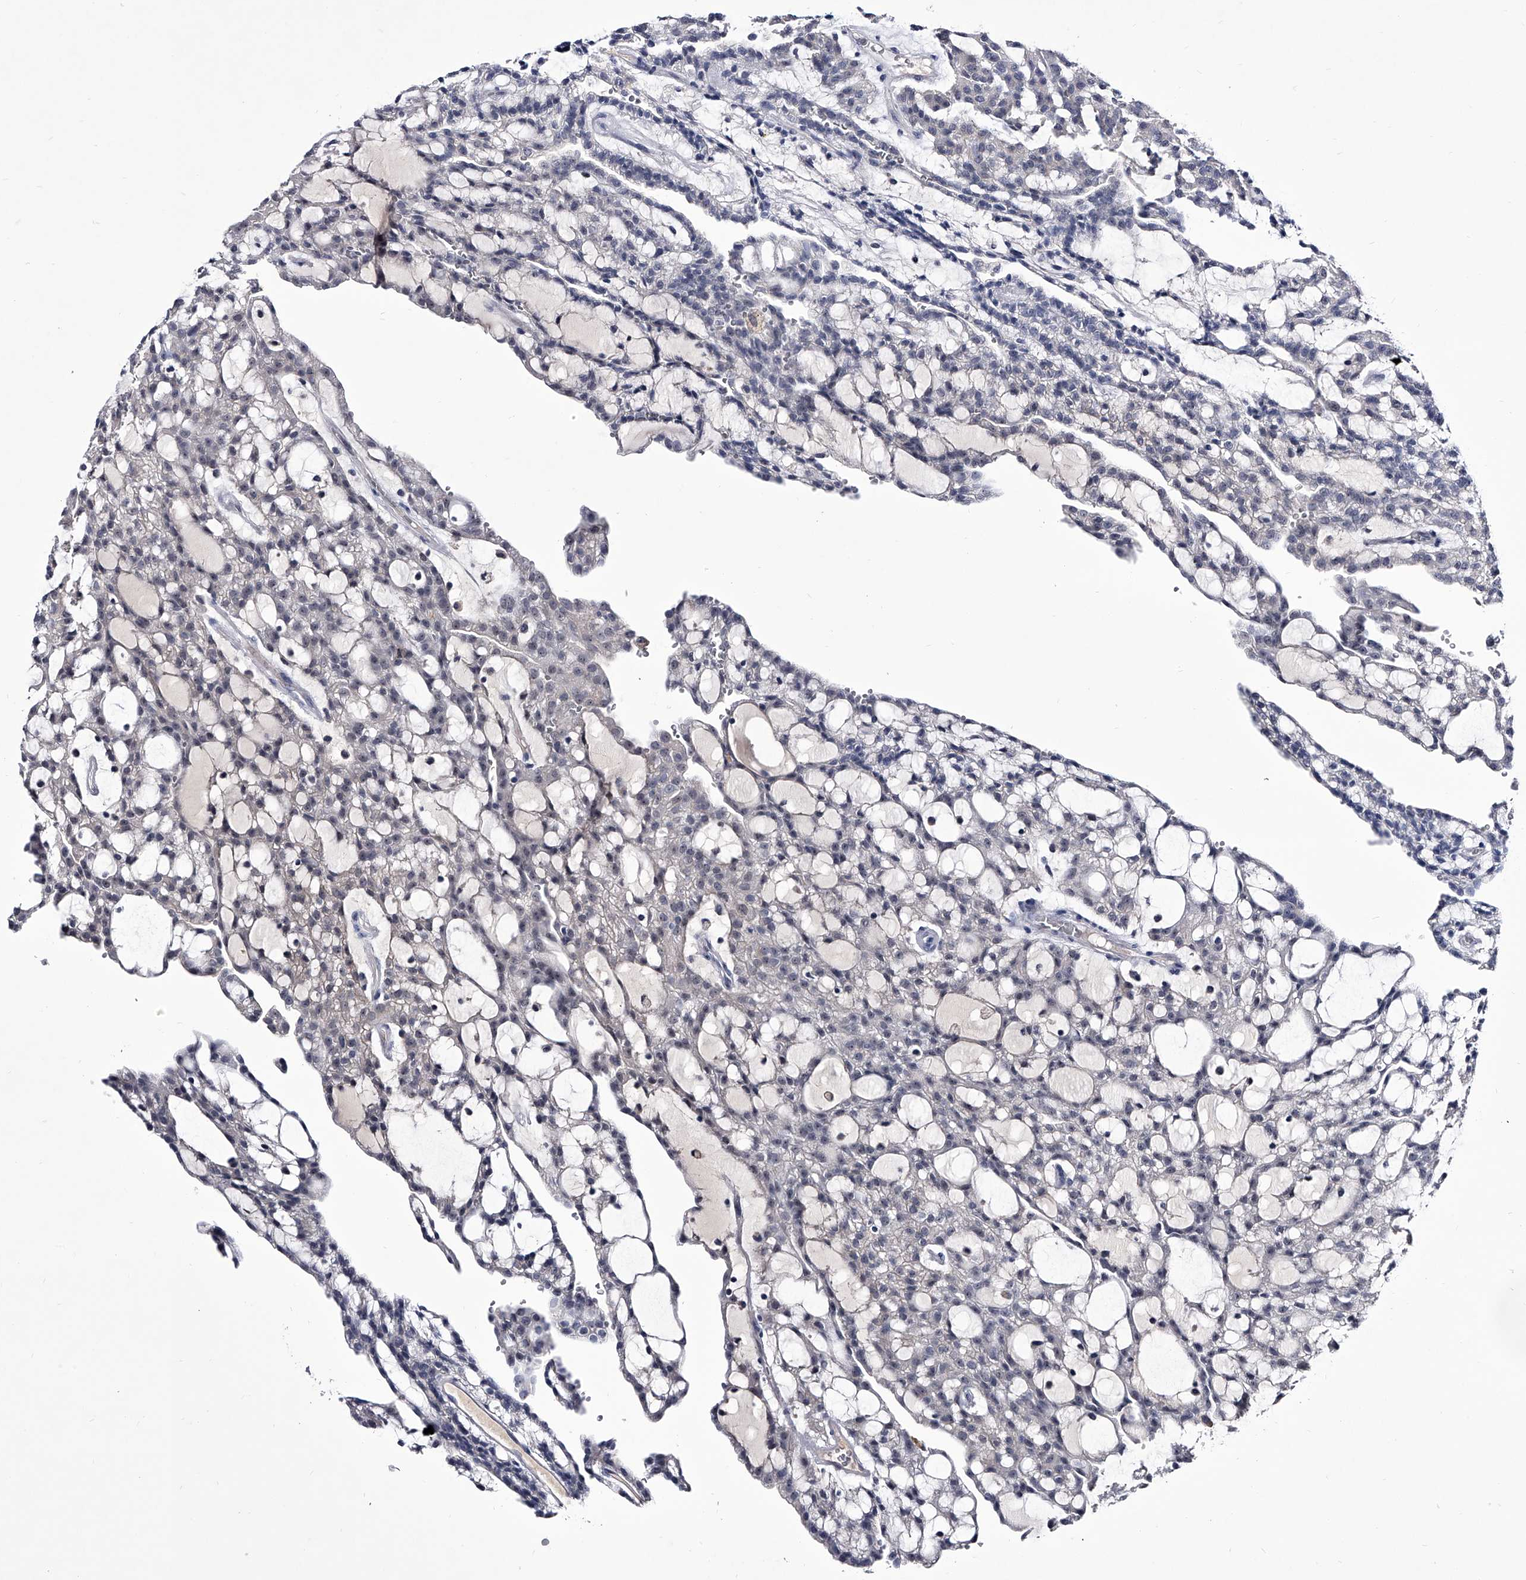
{"staining": {"intensity": "negative", "quantity": "none", "location": "none"}, "tissue": "renal cancer", "cell_type": "Tumor cells", "image_type": "cancer", "snomed": [{"axis": "morphology", "description": "Adenocarcinoma, NOS"}, {"axis": "topography", "description": "Kidney"}], "caption": "Immunohistochemistry histopathology image of human renal adenocarcinoma stained for a protein (brown), which reveals no expression in tumor cells.", "gene": "CRISP2", "patient": {"sex": "male", "age": 63}}